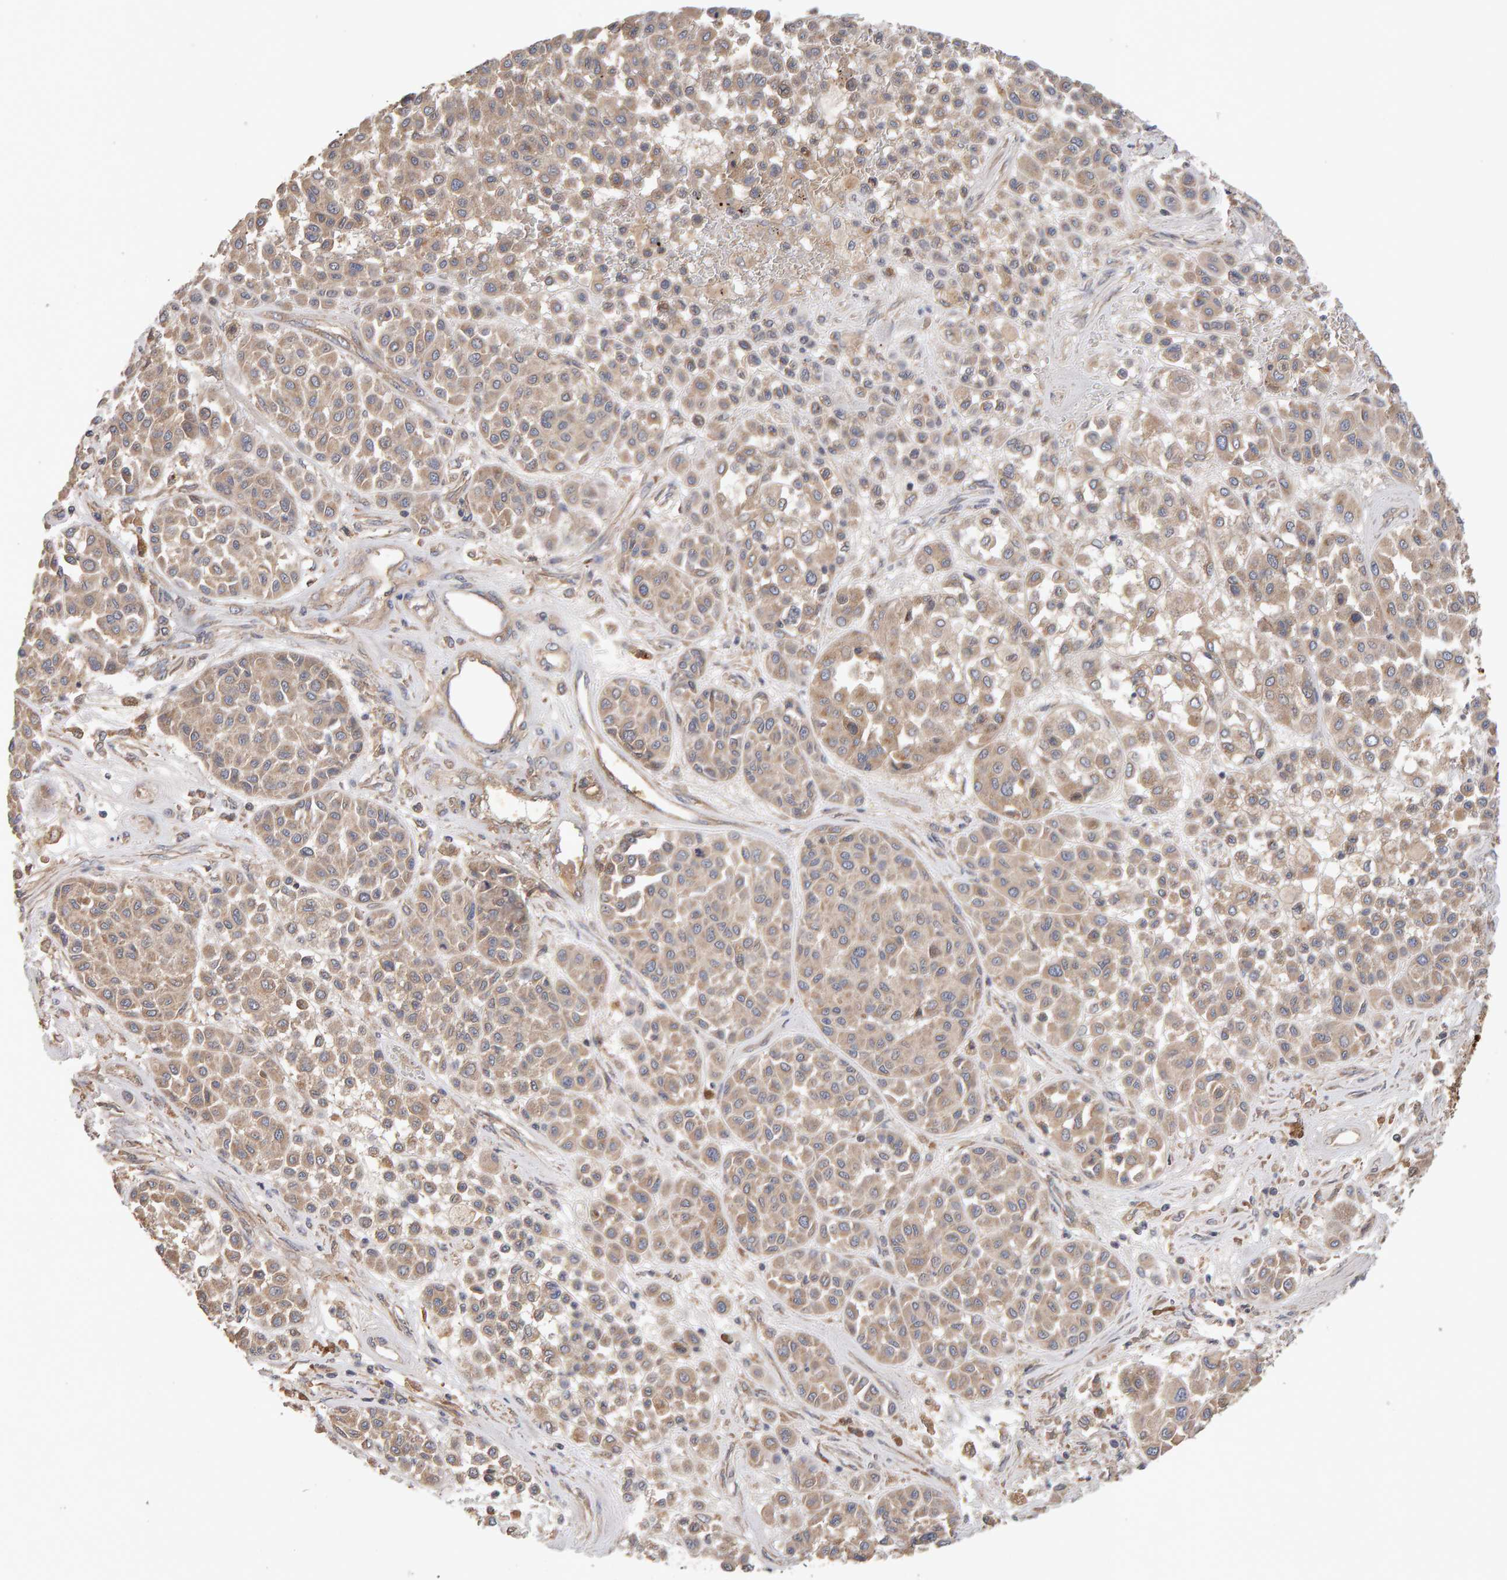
{"staining": {"intensity": "weak", "quantity": ">75%", "location": "cytoplasmic/membranous"}, "tissue": "melanoma", "cell_type": "Tumor cells", "image_type": "cancer", "snomed": [{"axis": "morphology", "description": "Malignant melanoma, Metastatic site"}, {"axis": "topography", "description": "Soft tissue"}], "caption": "Tumor cells exhibit low levels of weak cytoplasmic/membranous staining in about >75% of cells in malignant melanoma (metastatic site).", "gene": "RNF19A", "patient": {"sex": "male", "age": 41}}